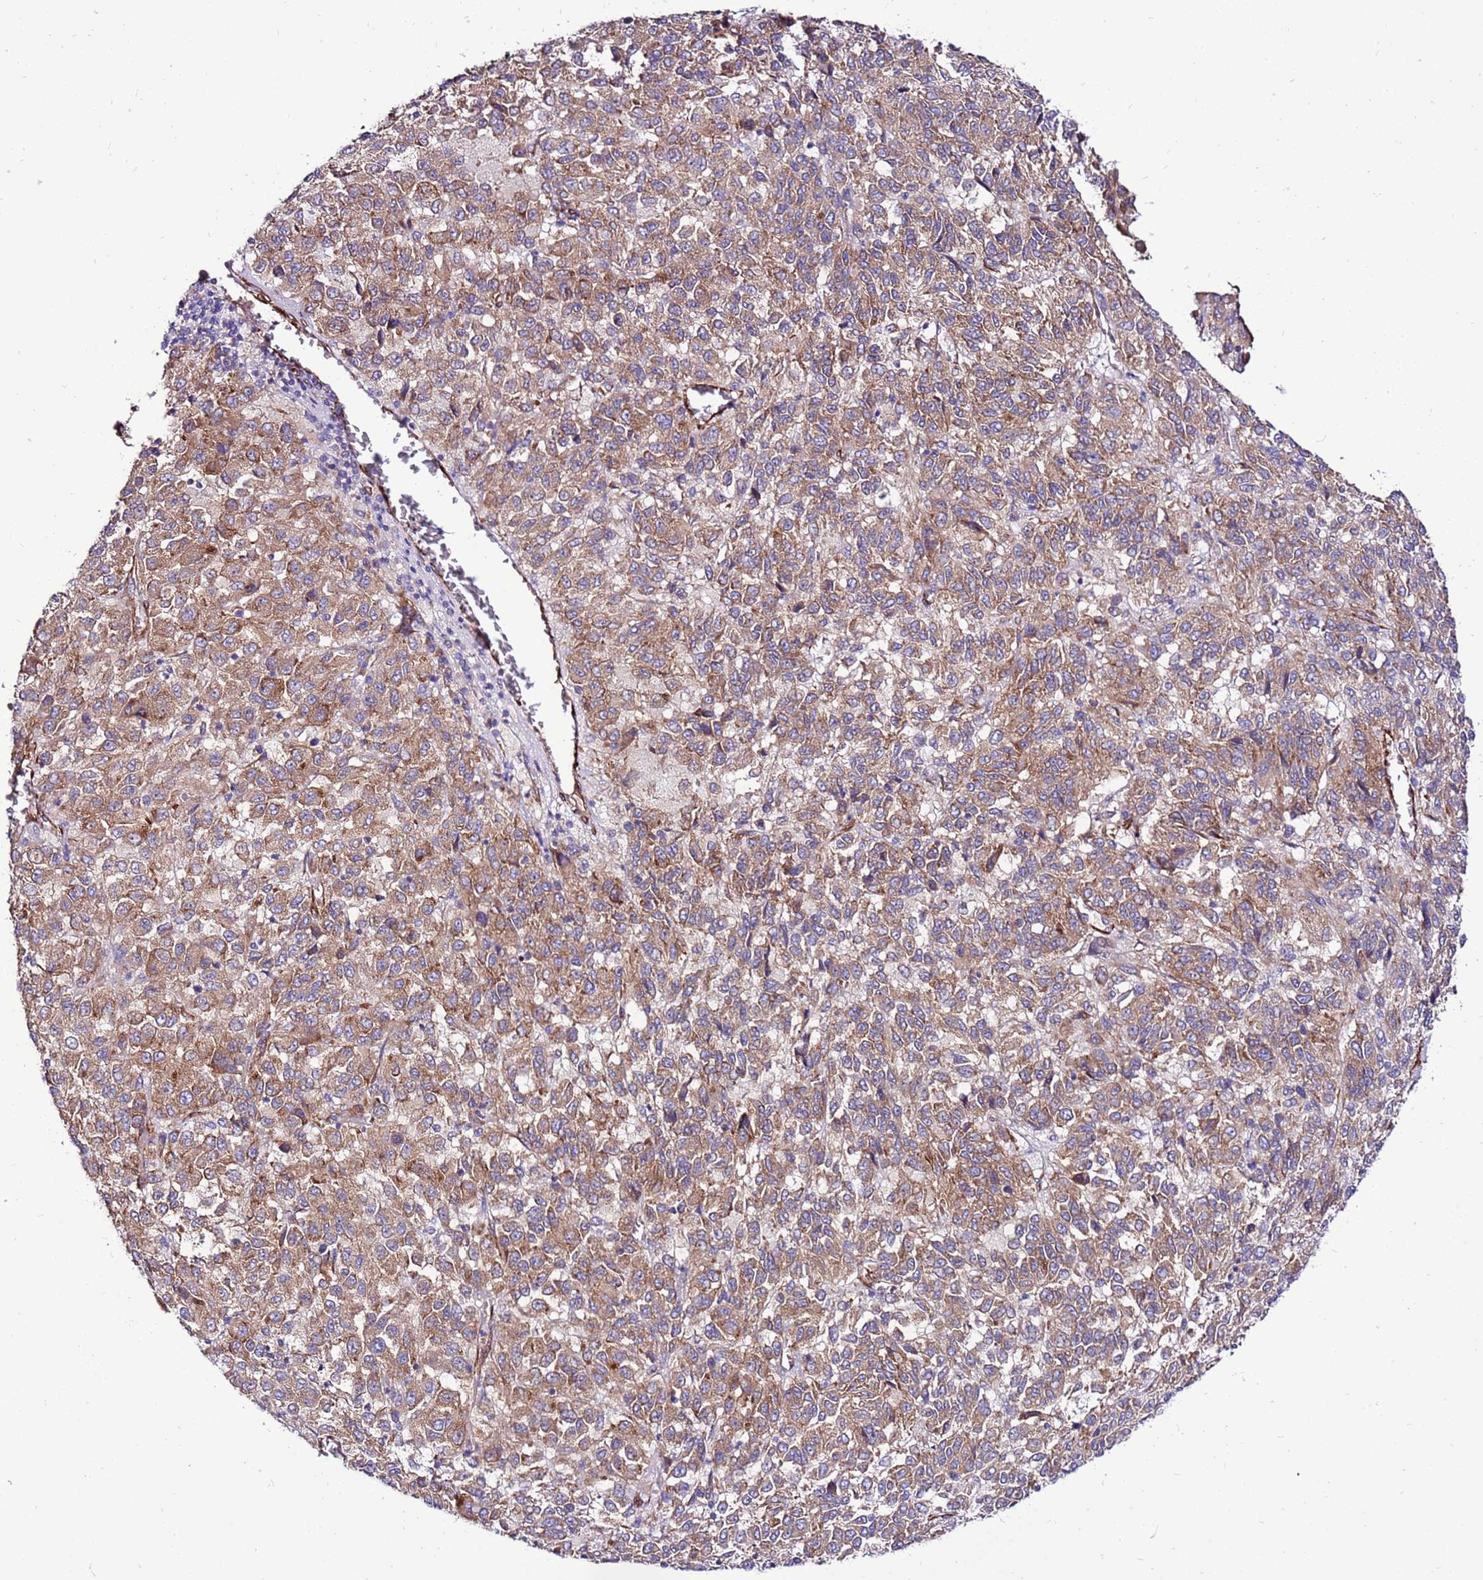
{"staining": {"intensity": "moderate", "quantity": ">75%", "location": "cytoplasmic/membranous"}, "tissue": "melanoma", "cell_type": "Tumor cells", "image_type": "cancer", "snomed": [{"axis": "morphology", "description": "Malignant melanoma, Metastatic site"}, {"axis": "topography", "description": "Lung"}], "caption": "Moderate cytoplasmic/membranous positivity for a protein is appreciated in approximately >75% of tumor cells of melanoma using immunohistochemistry.", "gene": "EI24", "patient": {"sex": "male", "age": 64}}